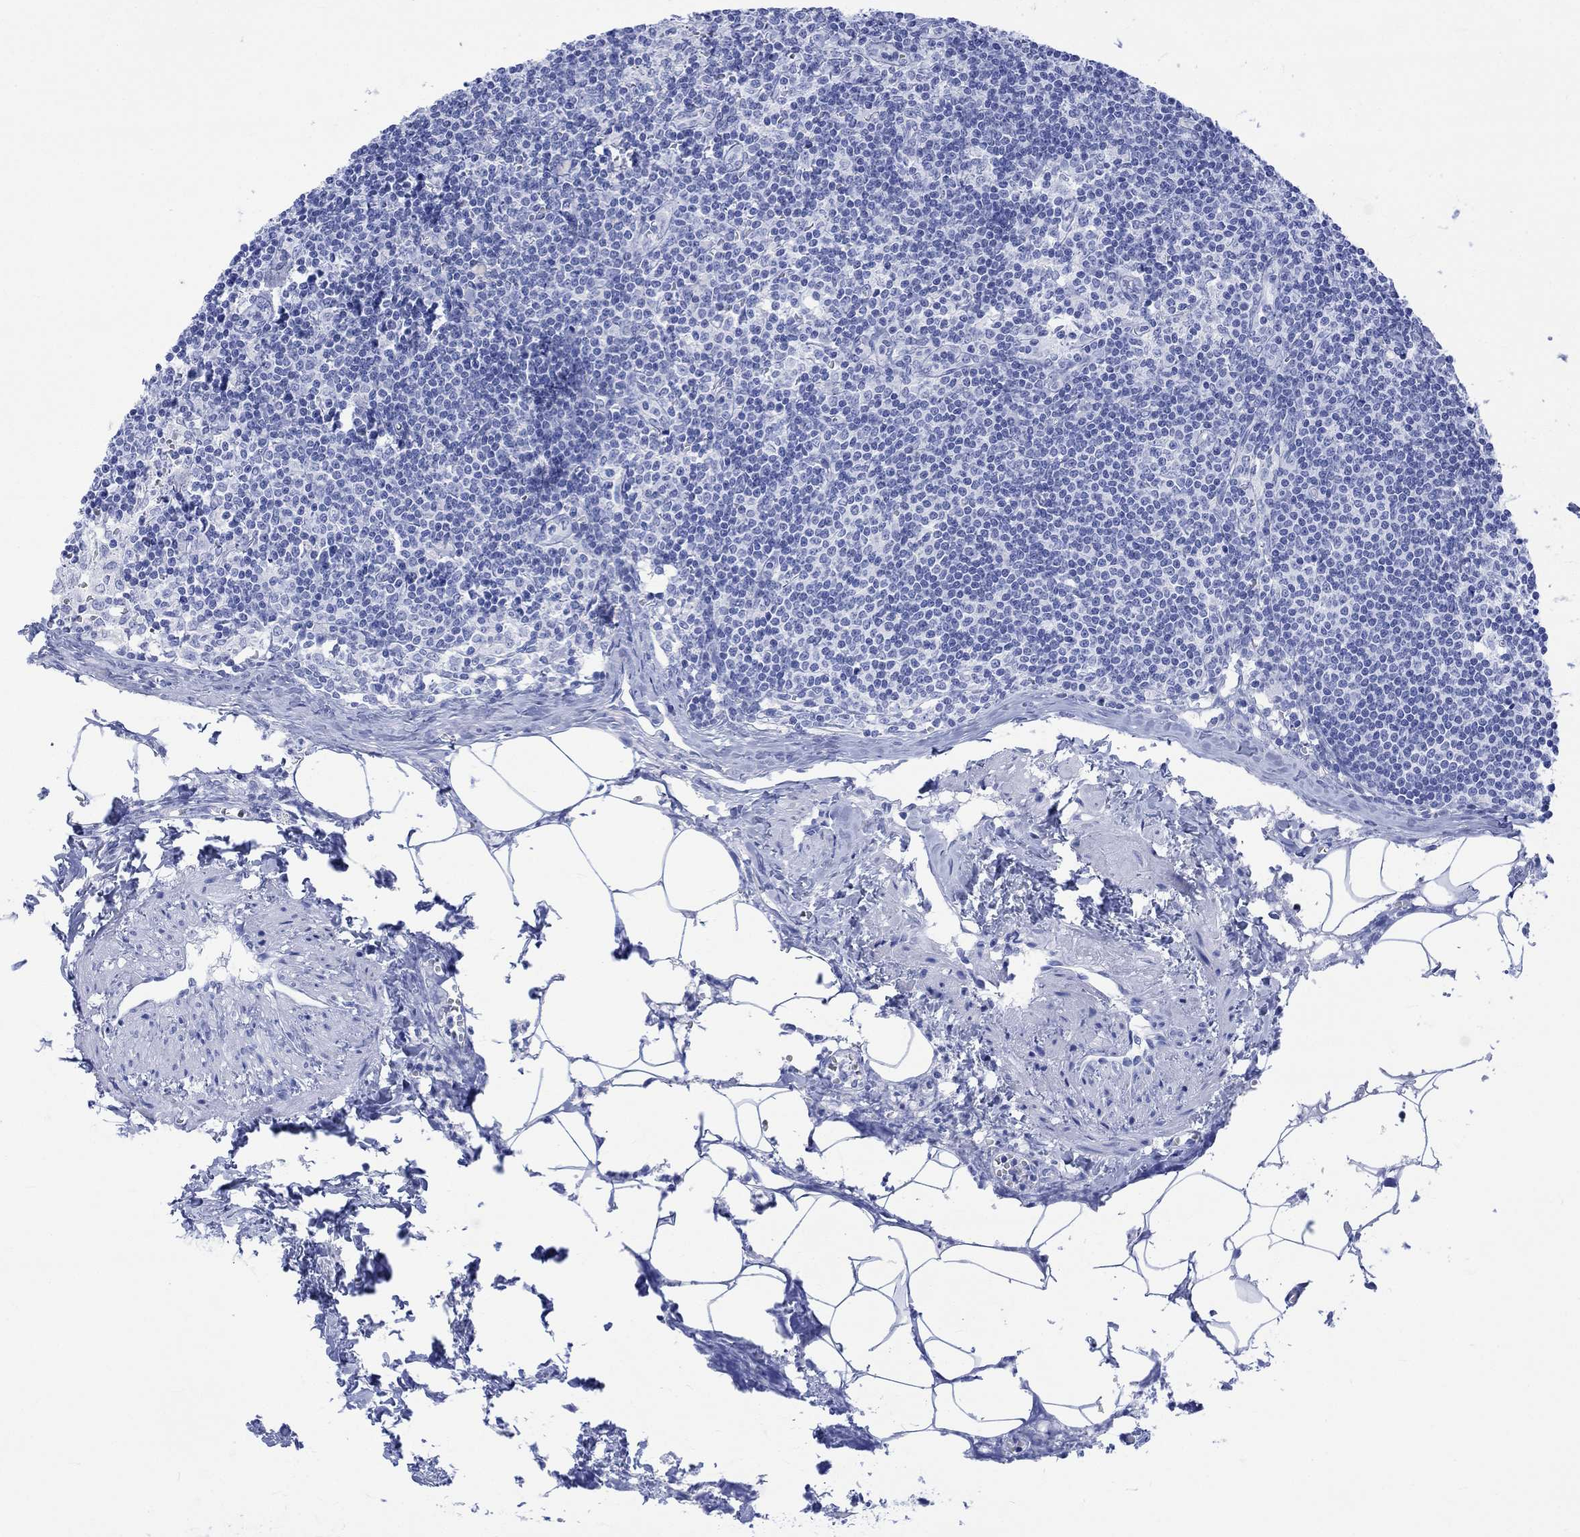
{"staining": {"intensity": "negative", "quantity": "none", "location": "none"}, "tissue": "lymph node", "cell_type": "Germinal center cells", "image_type": "normal", "snomed": [{"axis": "morphology", "description": "Normal tissue, NOS"}, {"axis": "topography", "description": "Lymph node"}], "caption": "This is an immunohistochemistry (IHC) image of benign lymph node. There is no staining in germinal center cells.", "gene": "CELF4", "patient": {"sex": "female", "age": 51}}